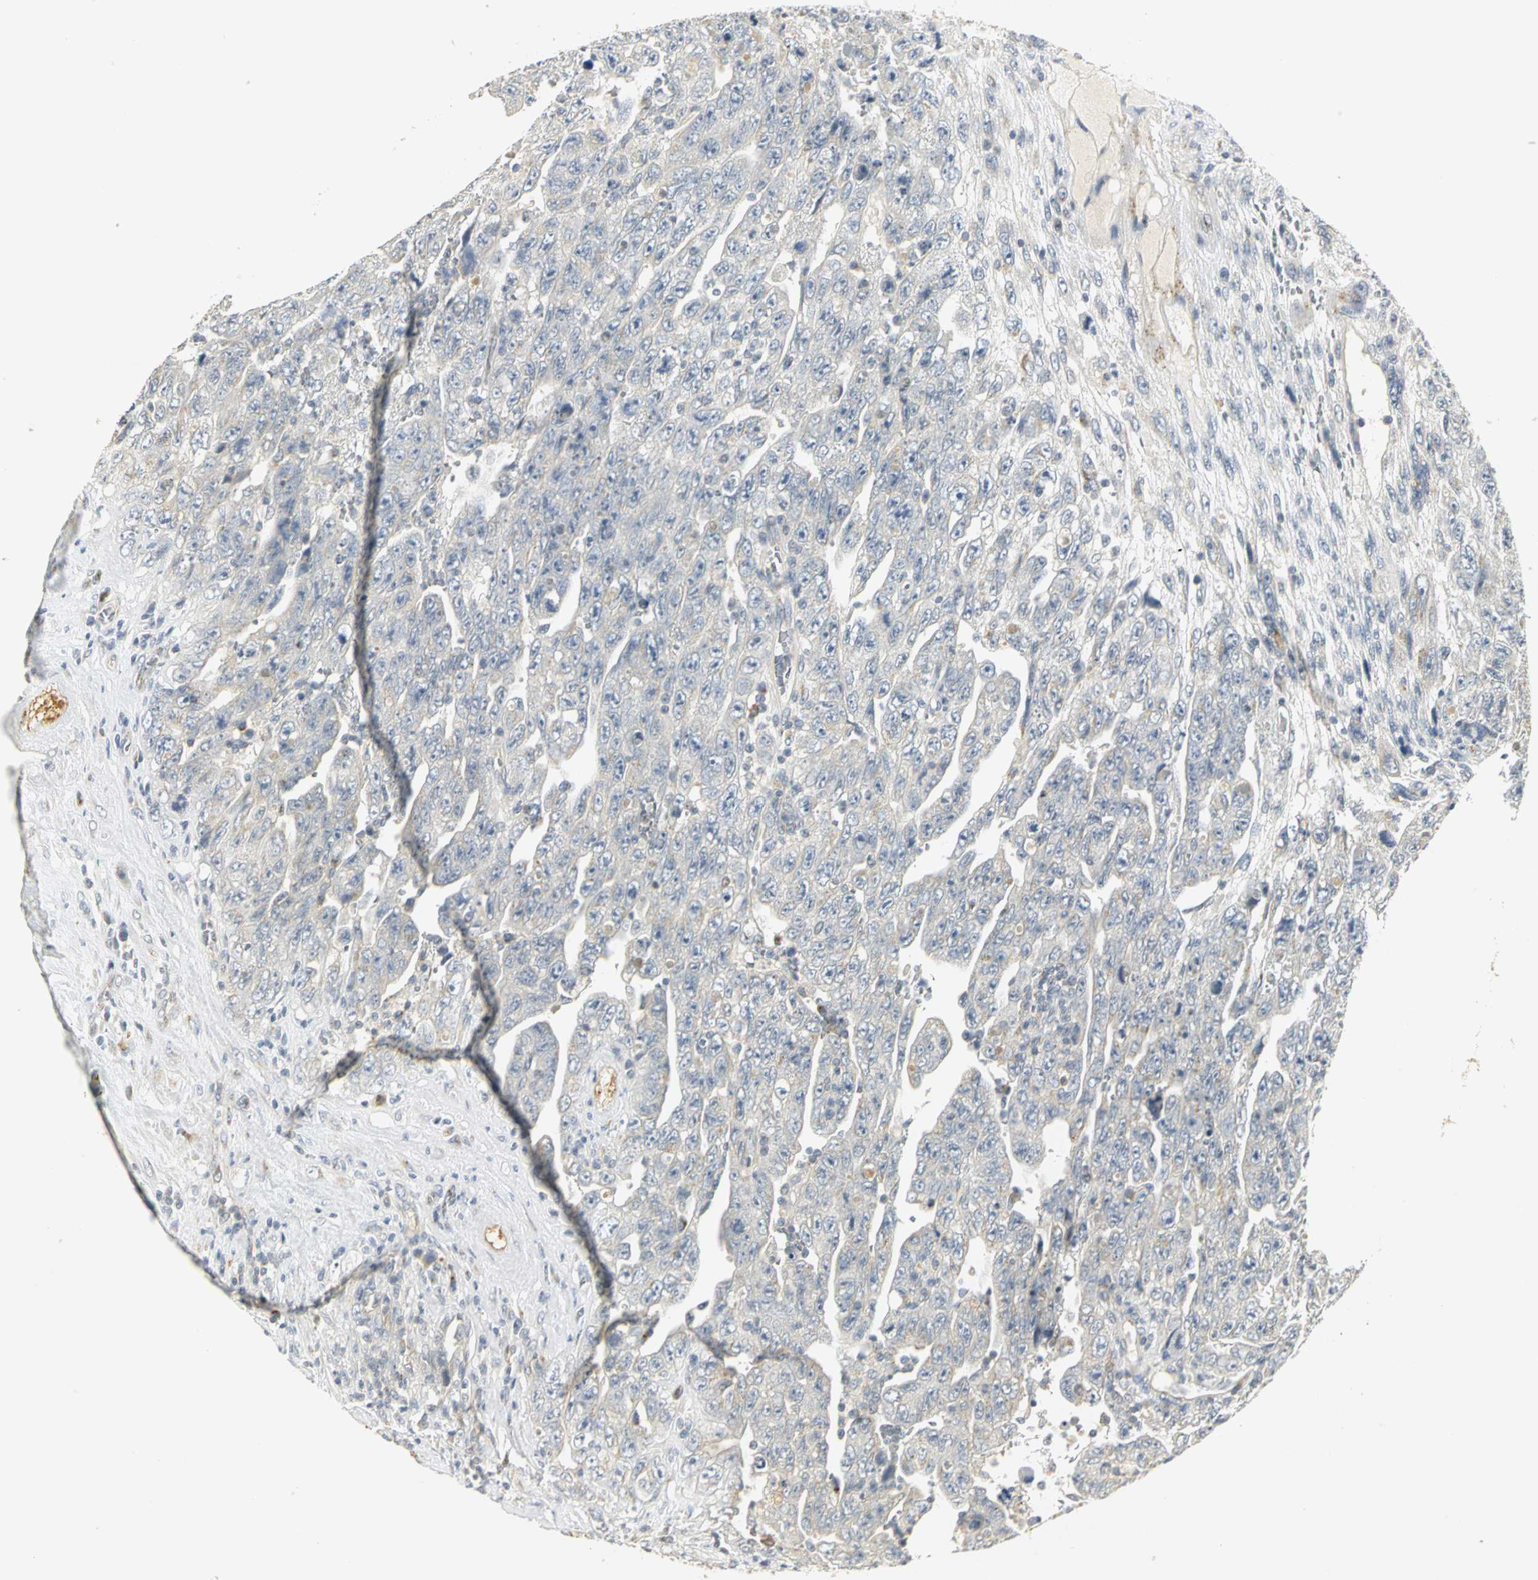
{"staining": {"intensity": "negative", "quantity": "none", "location": "none"}, "tissue": "testis cancer", "cell_type": "Tumor cells", "image_type": "cancer", "snomed": [{"axis": "morphology", "description": "Carcinoma, Embryonal, NOS"}, {"axis": "topography", "description": "Testis"}], "caption": "DAB (3,3'-diaminobenzidine) immunohistochemical staining of testis cancer (embryonal carcinoma) reveals no significant staining in tumor cells. Nuclei are stained in blue.", "gene": "TM9SF2", "patient": {"sex": "male", "age": 28}}